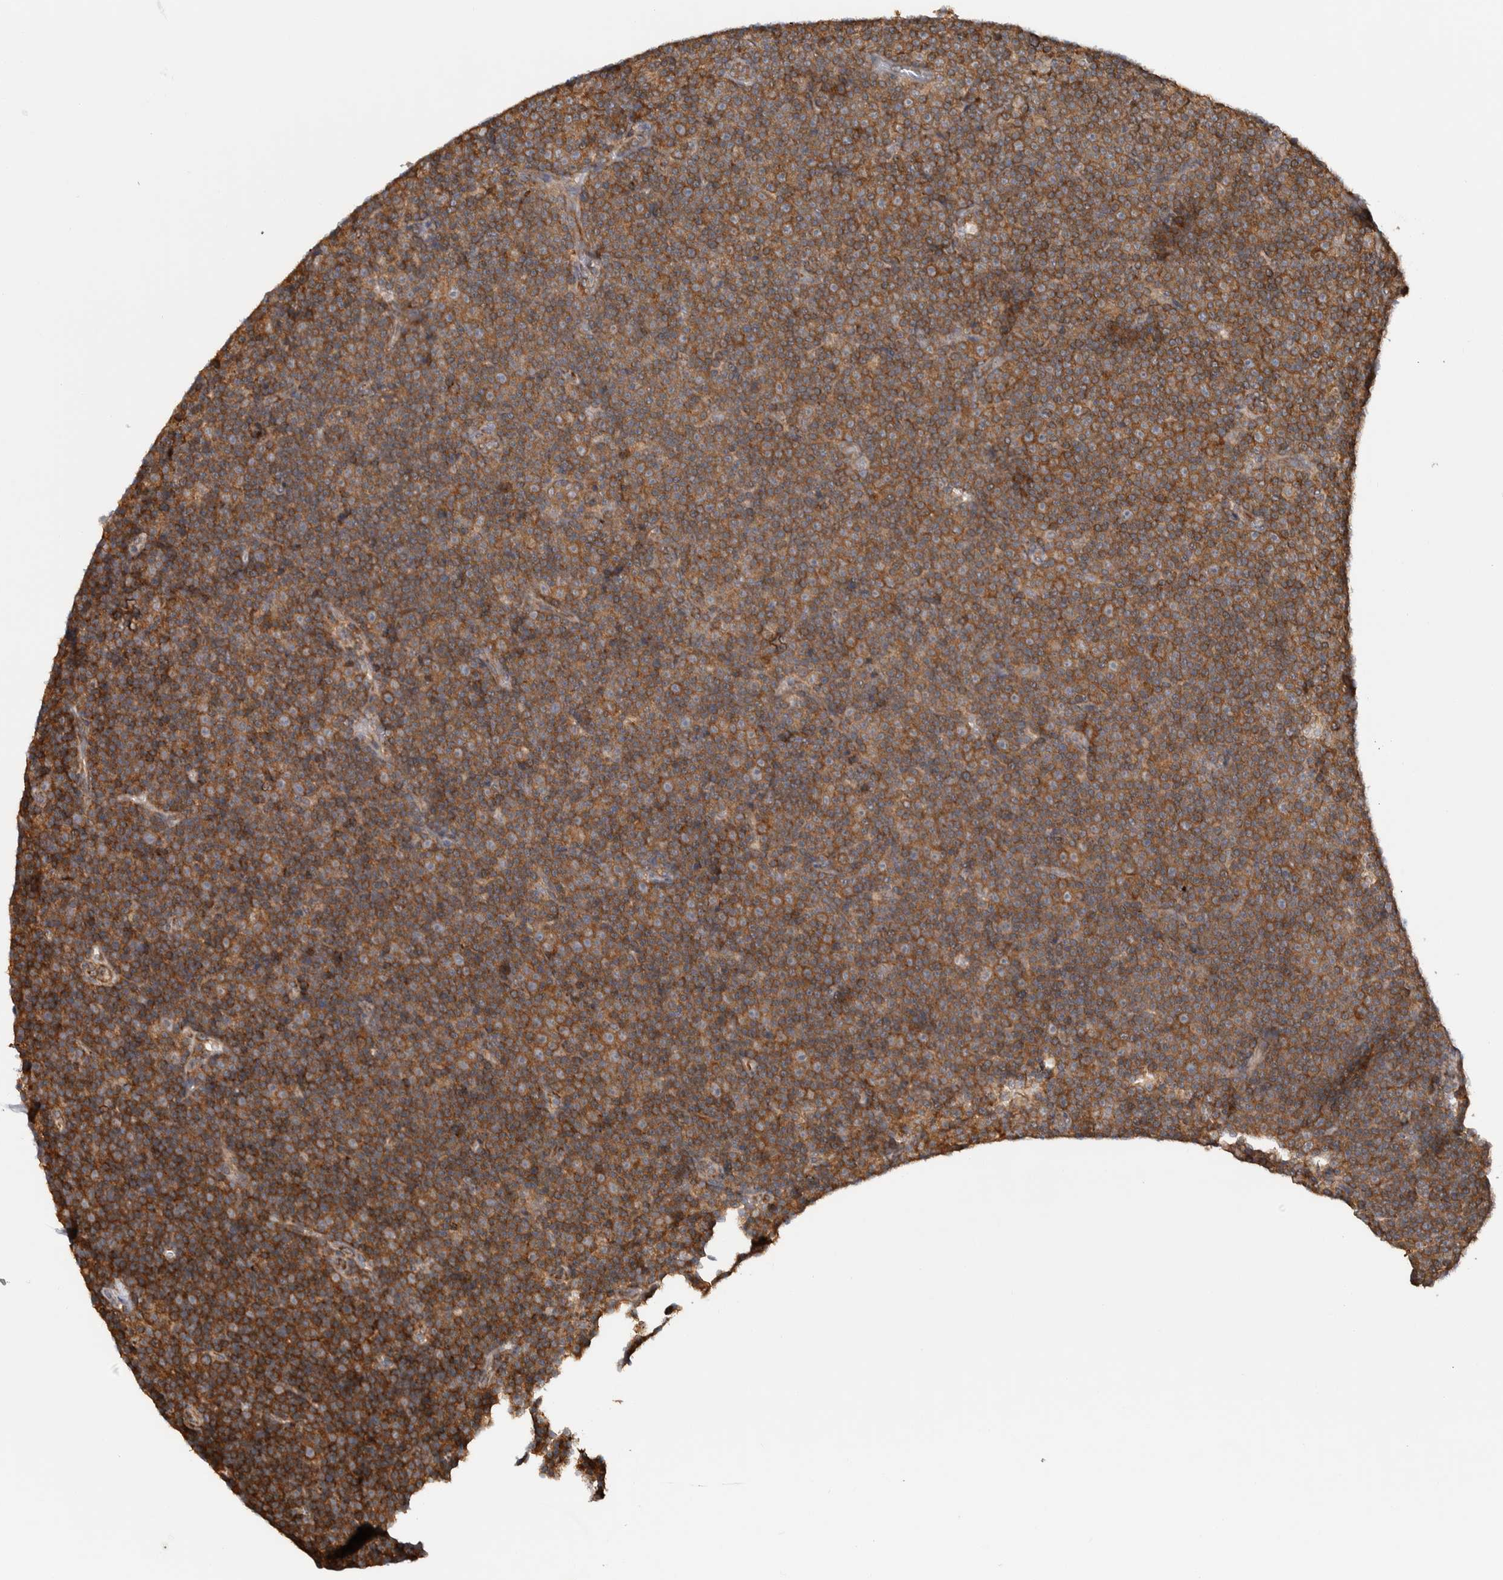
{"staining": {"intensity": "moderate", "quantity": ">75%", "location": "cytoplasmic/membranous"}, "tissue": "lymphoma", "cell_type": "Tumor cells", "image_type": "cancer", "snomed": [{"axis": "morphology", "description": "Malignant lymphoma, non-Hodgkin's type, Low grade"}, {"axis": "topography", "description": "Lymph node"}], "caption": "Immunohistochemistry (IHC) image of neoplastic tissue: low-grade malignant lymphoma, non-Hodgkin's type stained using immunohistochemistry (IHC) shows medium levels of moderate protein expression localized specifically in the cytoplasmic/membranous of tumor cells, appearing as a cytoplasmic/membranous brown color.", "gene": "EIF3H", "patient": {"sex": "female", "age": 67}}